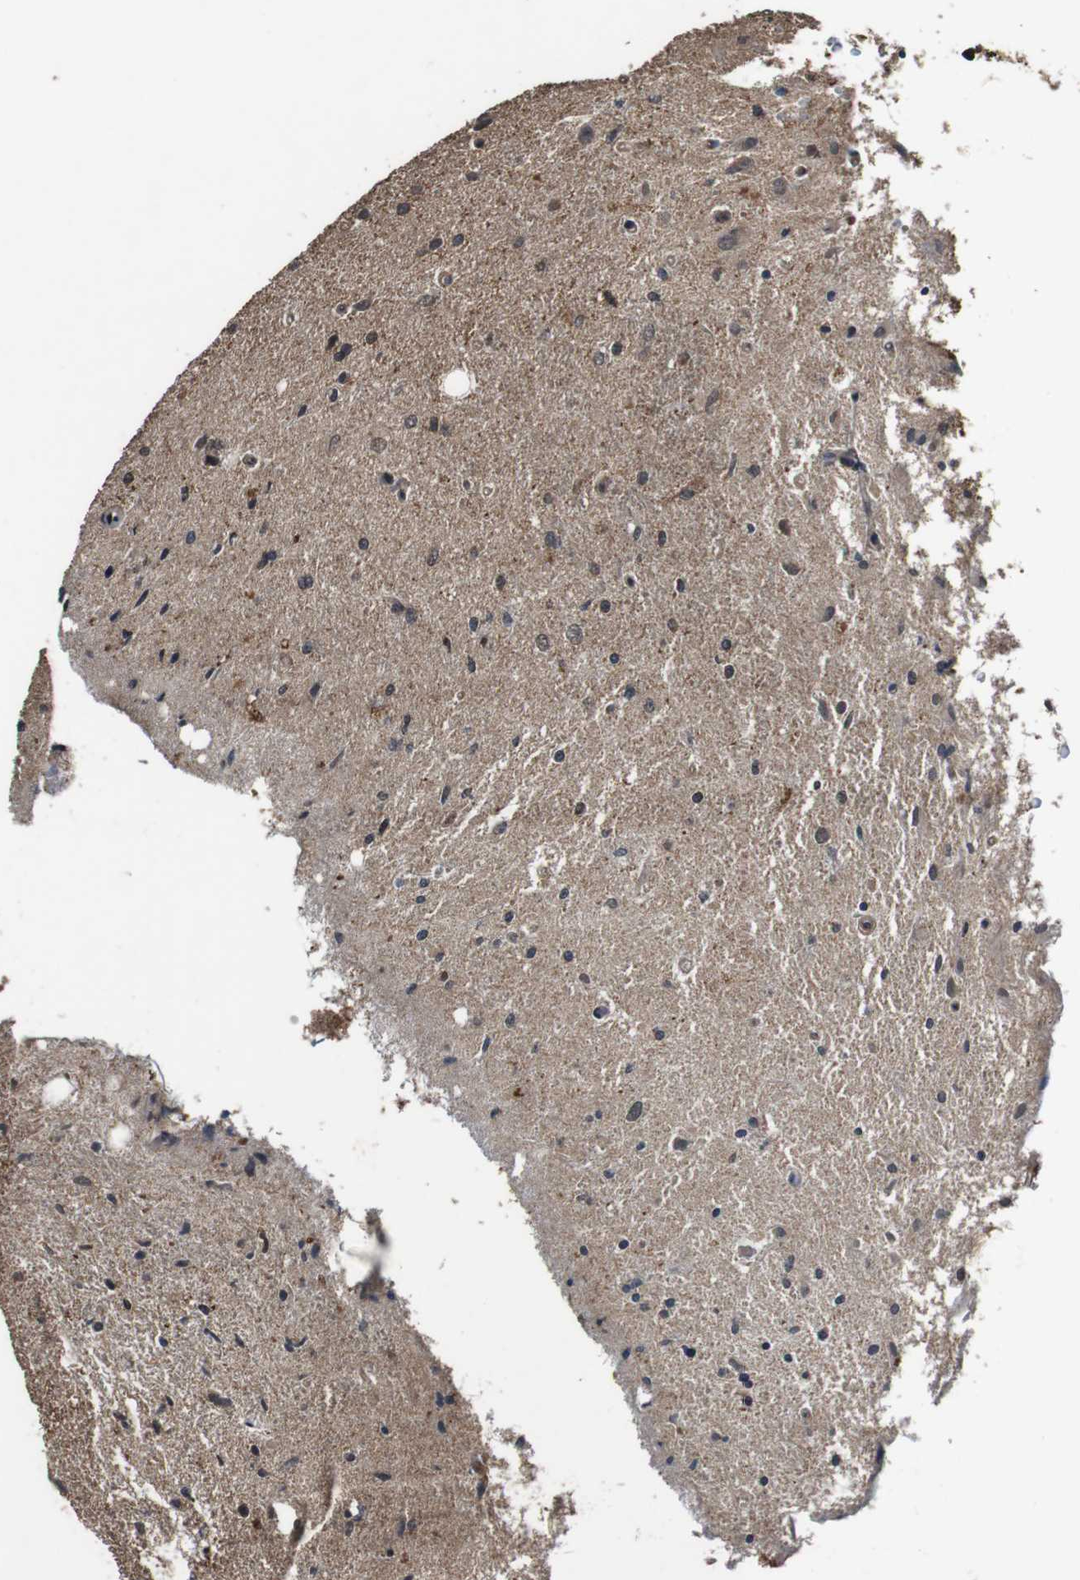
{"staining": {"intensity": "negative", "quantity": "none", "location": "none"}, "tissue": "glioma", "cell_type": "Tumor cells", "image_type": "cancer", "snomed": [{"axis": "morphology", "description": "Glioma, malignant, Low grade"}, {"axis": "topography", "description": "Brain"}], "caption": "Immunohistochemistry (IHC) of human low-grade glioma (malignant) displays no expression in tumor cells. The staining is performed using DAB brown chromogen with nuclei counter-stained in using hematoxylin.", "gene": "BAG4", "patient": {"sex": "male", "age": 77}}